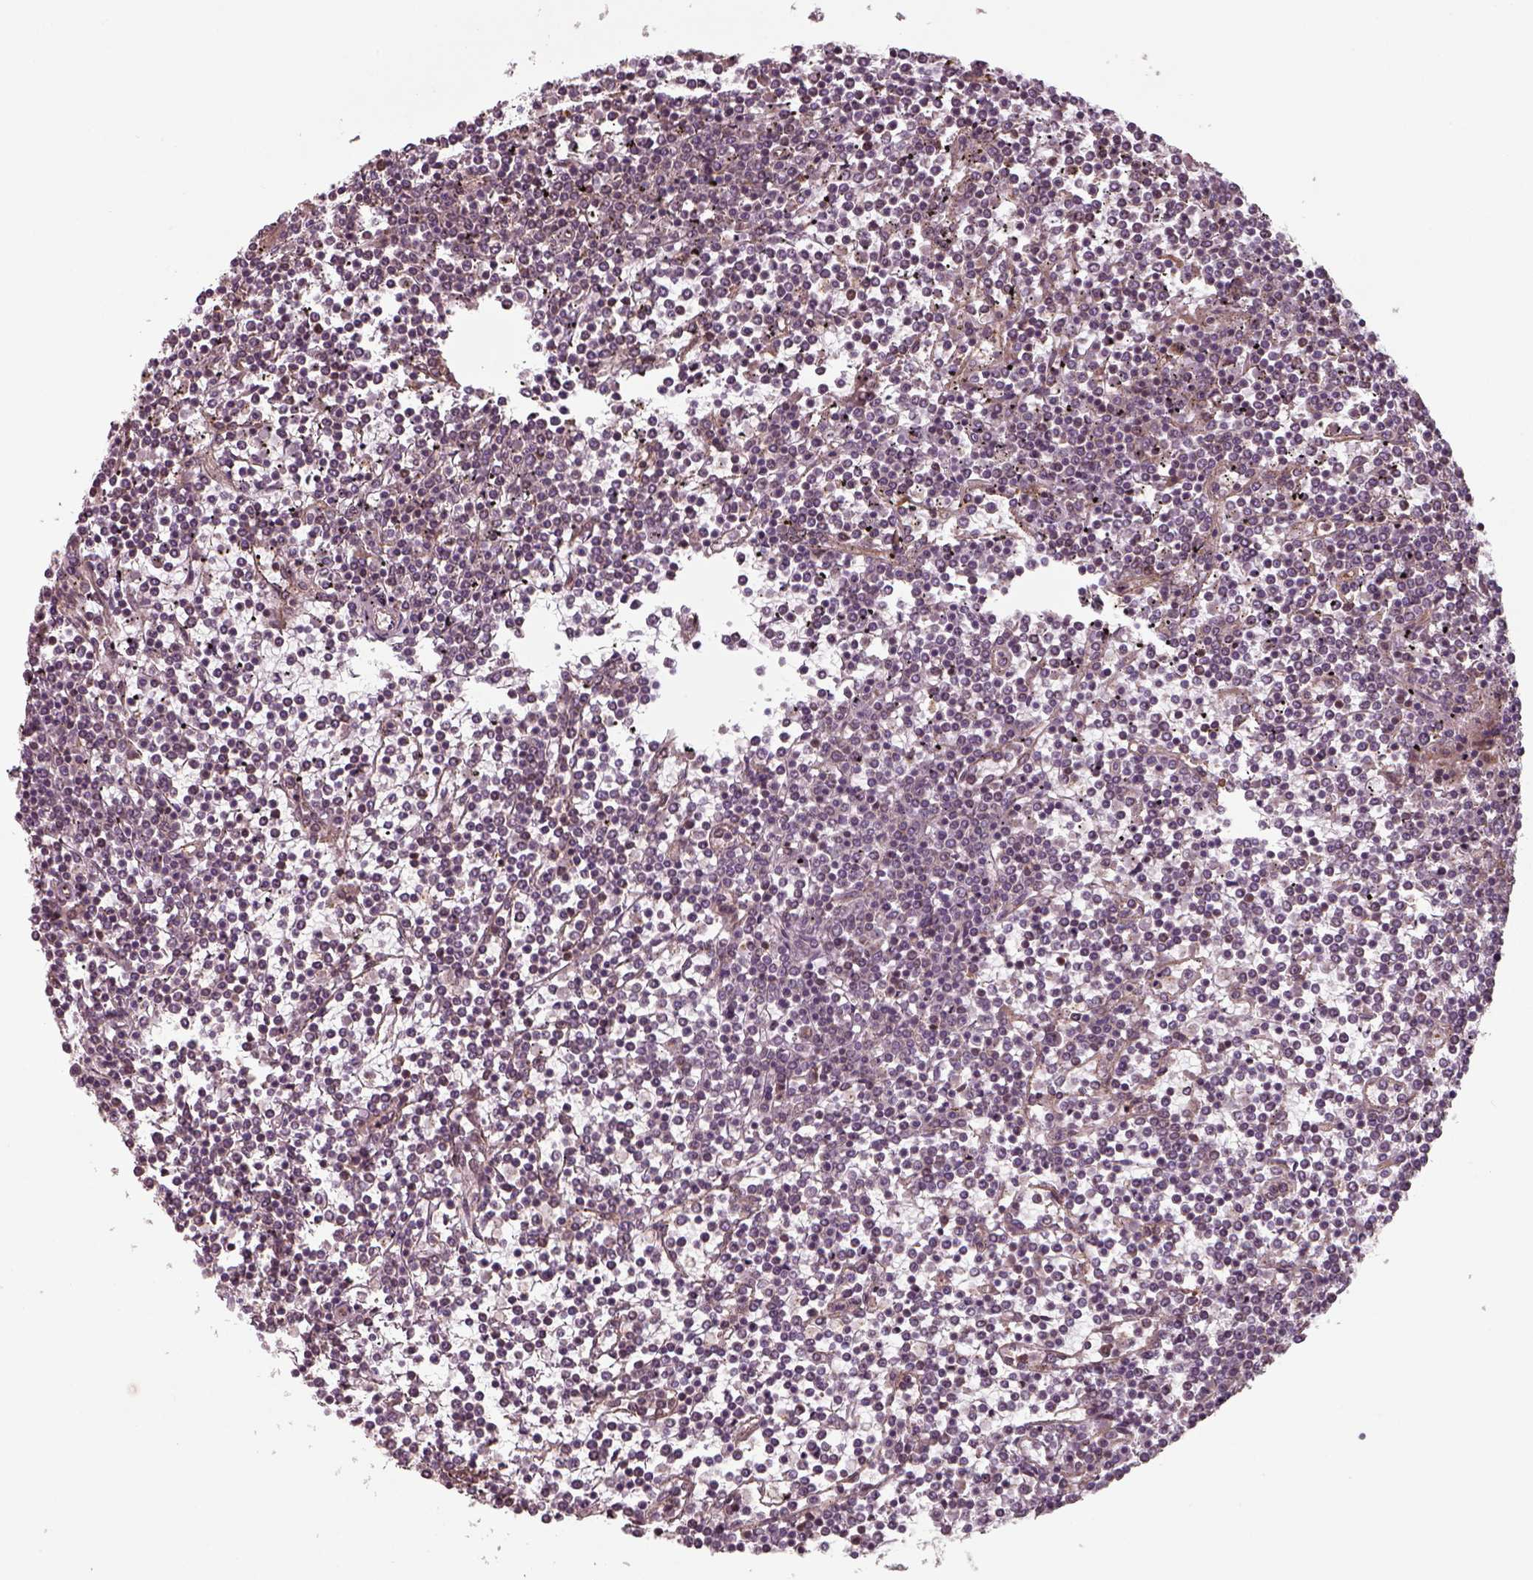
{"staining": {"intensity": "negative", "quantity": "none", "location": "none"}, "tissue": "lymphoma", "cell_type": "Tumor cells", "image_type": "cancer", "snomed": [{"axis": "morphology", "description": "Malignant lymphoma, non-Hodgkin's type, Low grade"}, {"axis": "topography", "description": "Spleen"}], "caption": "Image shows no protein expression in tumor cells of lymphoma tissue.", "gene": "CHMP3", "patient": {"sex": "female", "age": 19}}